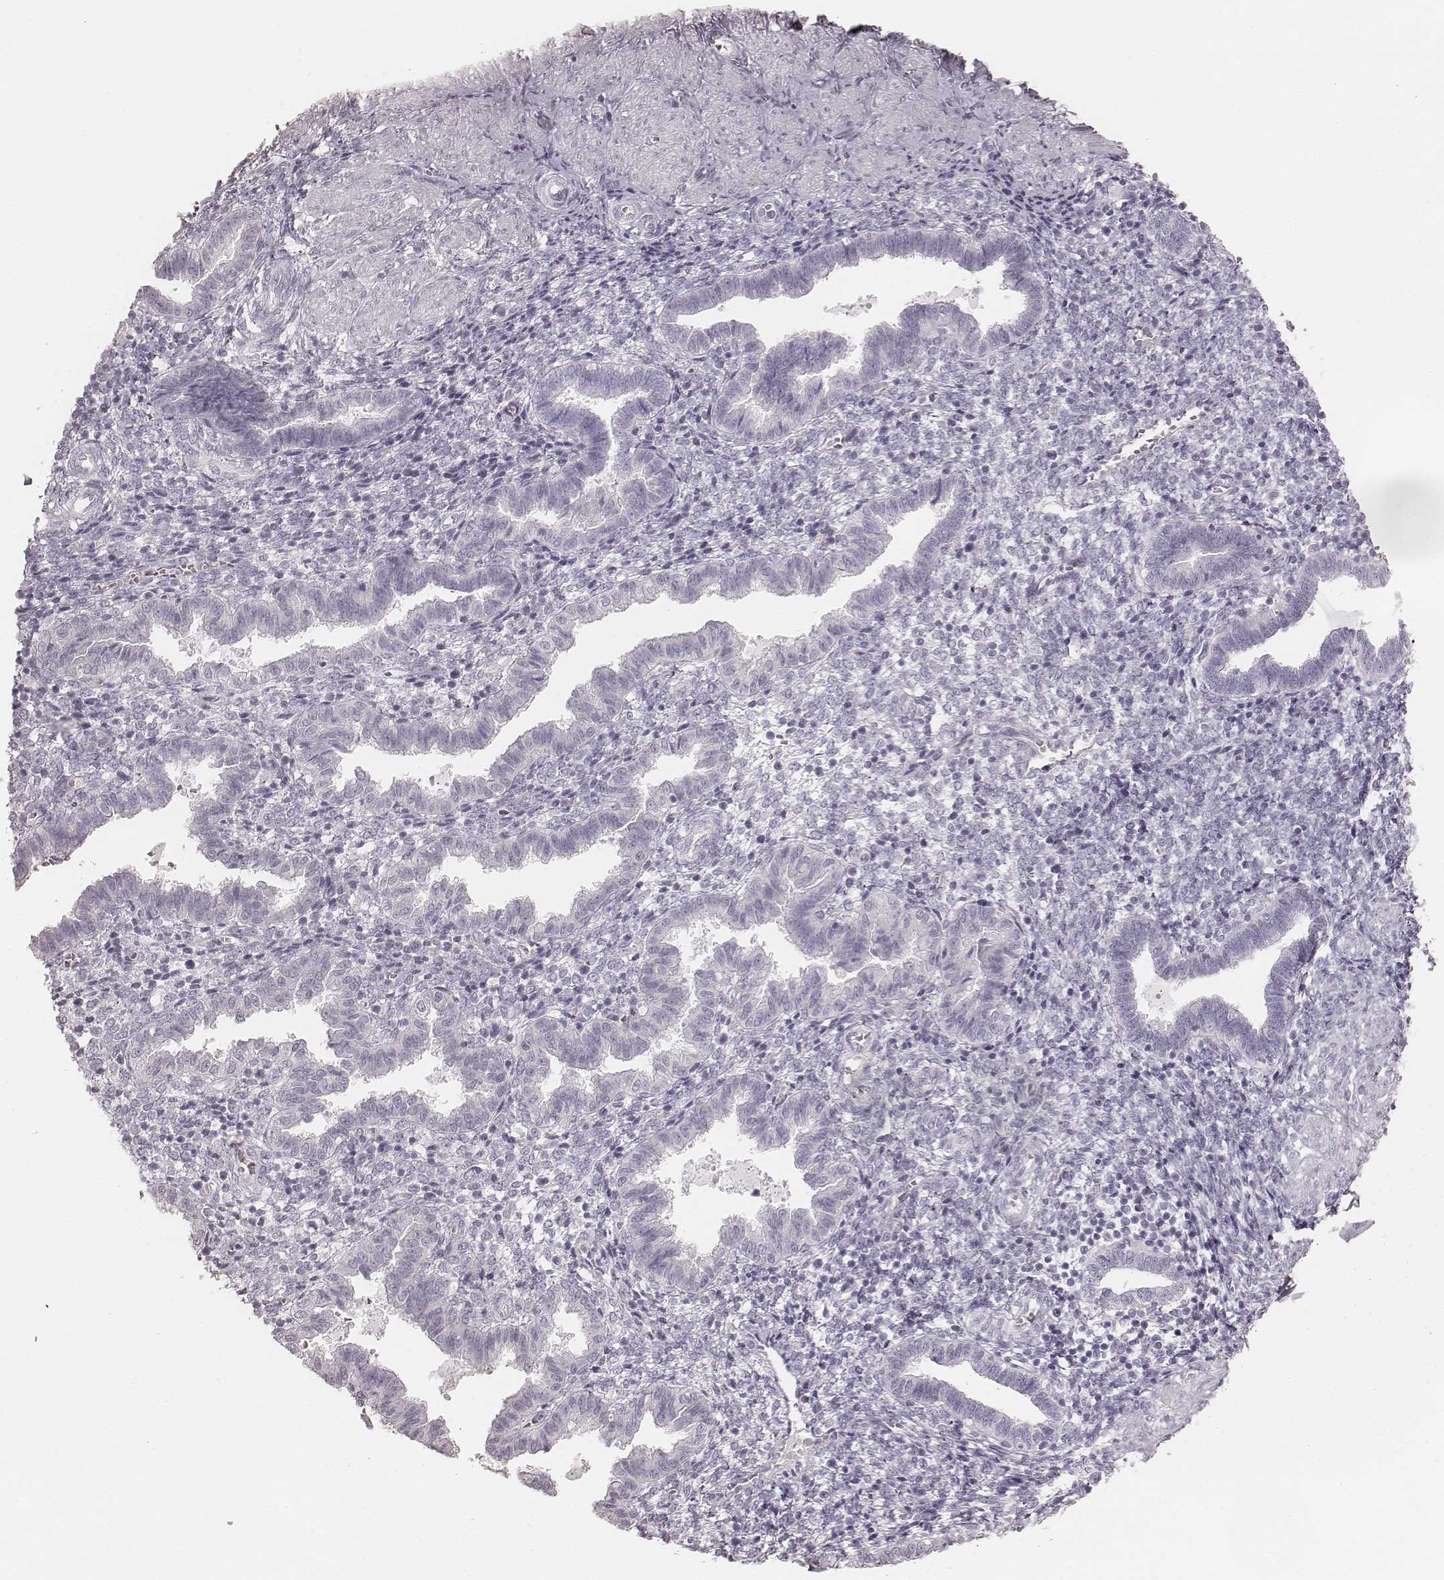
{"staining": {"intensity": "negative", "quantity": "none", "location": "none"}, "tissue": "endometrium", "cell_type": "Cells in endometrial stroma", "image_type": "normal", "snomed": [{"axis": "morphology", "description": "Normal tissue, NOS"}, {"axis": "topography", "description": "Endometrium"}], "caption": "IHC of normal human endometrium reveals no staining in cells in endometrial stroma. (DAB (3,3'-diaminobenzidine) immunohistochemistry (IHC) visualized using brightfield microscopy, high magnification).", "gene": "KRT82", "patient": {"sex": "female", "age": 37}}